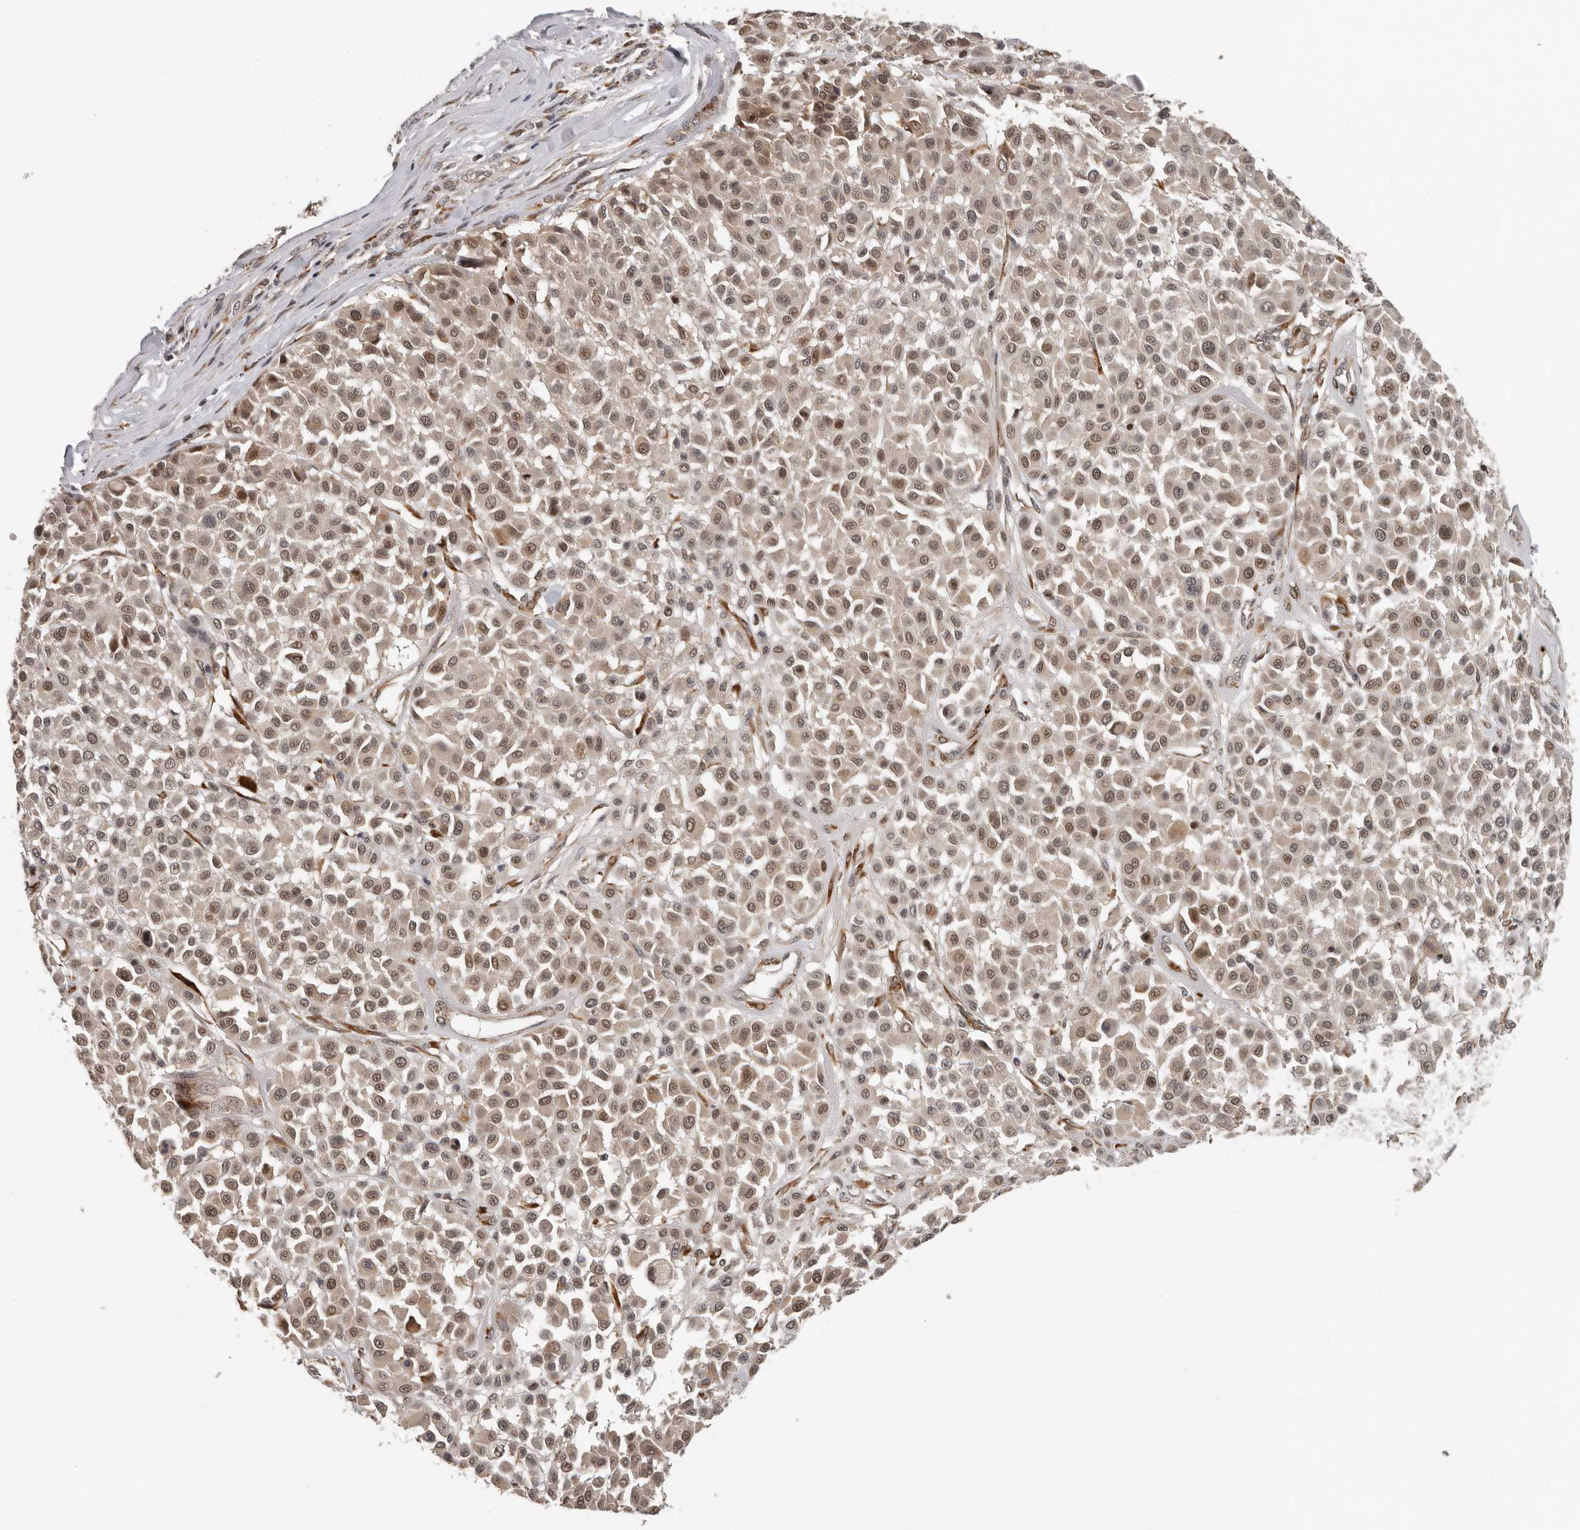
{"staining": {"intensity": "moderate", "quantity": ">75%", "location": "nuclear"}, "tissue": "melanoma", "cell_type": "Tumor cells", "image_type": "cancer", "snomed": [{"axis": "morphology", "description": "Malignant melanoma, Metastatic site"}, {"axis": "topography", "description": "Soft tissue"}], "caption": "IHC (DAB (3,3'-diaminobenzidine)) staining of human malignant melanoma (metastatic site) demonstrates moderate nuclear protein expression in about >75% of tumor cells.", "gene": "HENMT1", "patient": {"sex": "male", "age": 41}}